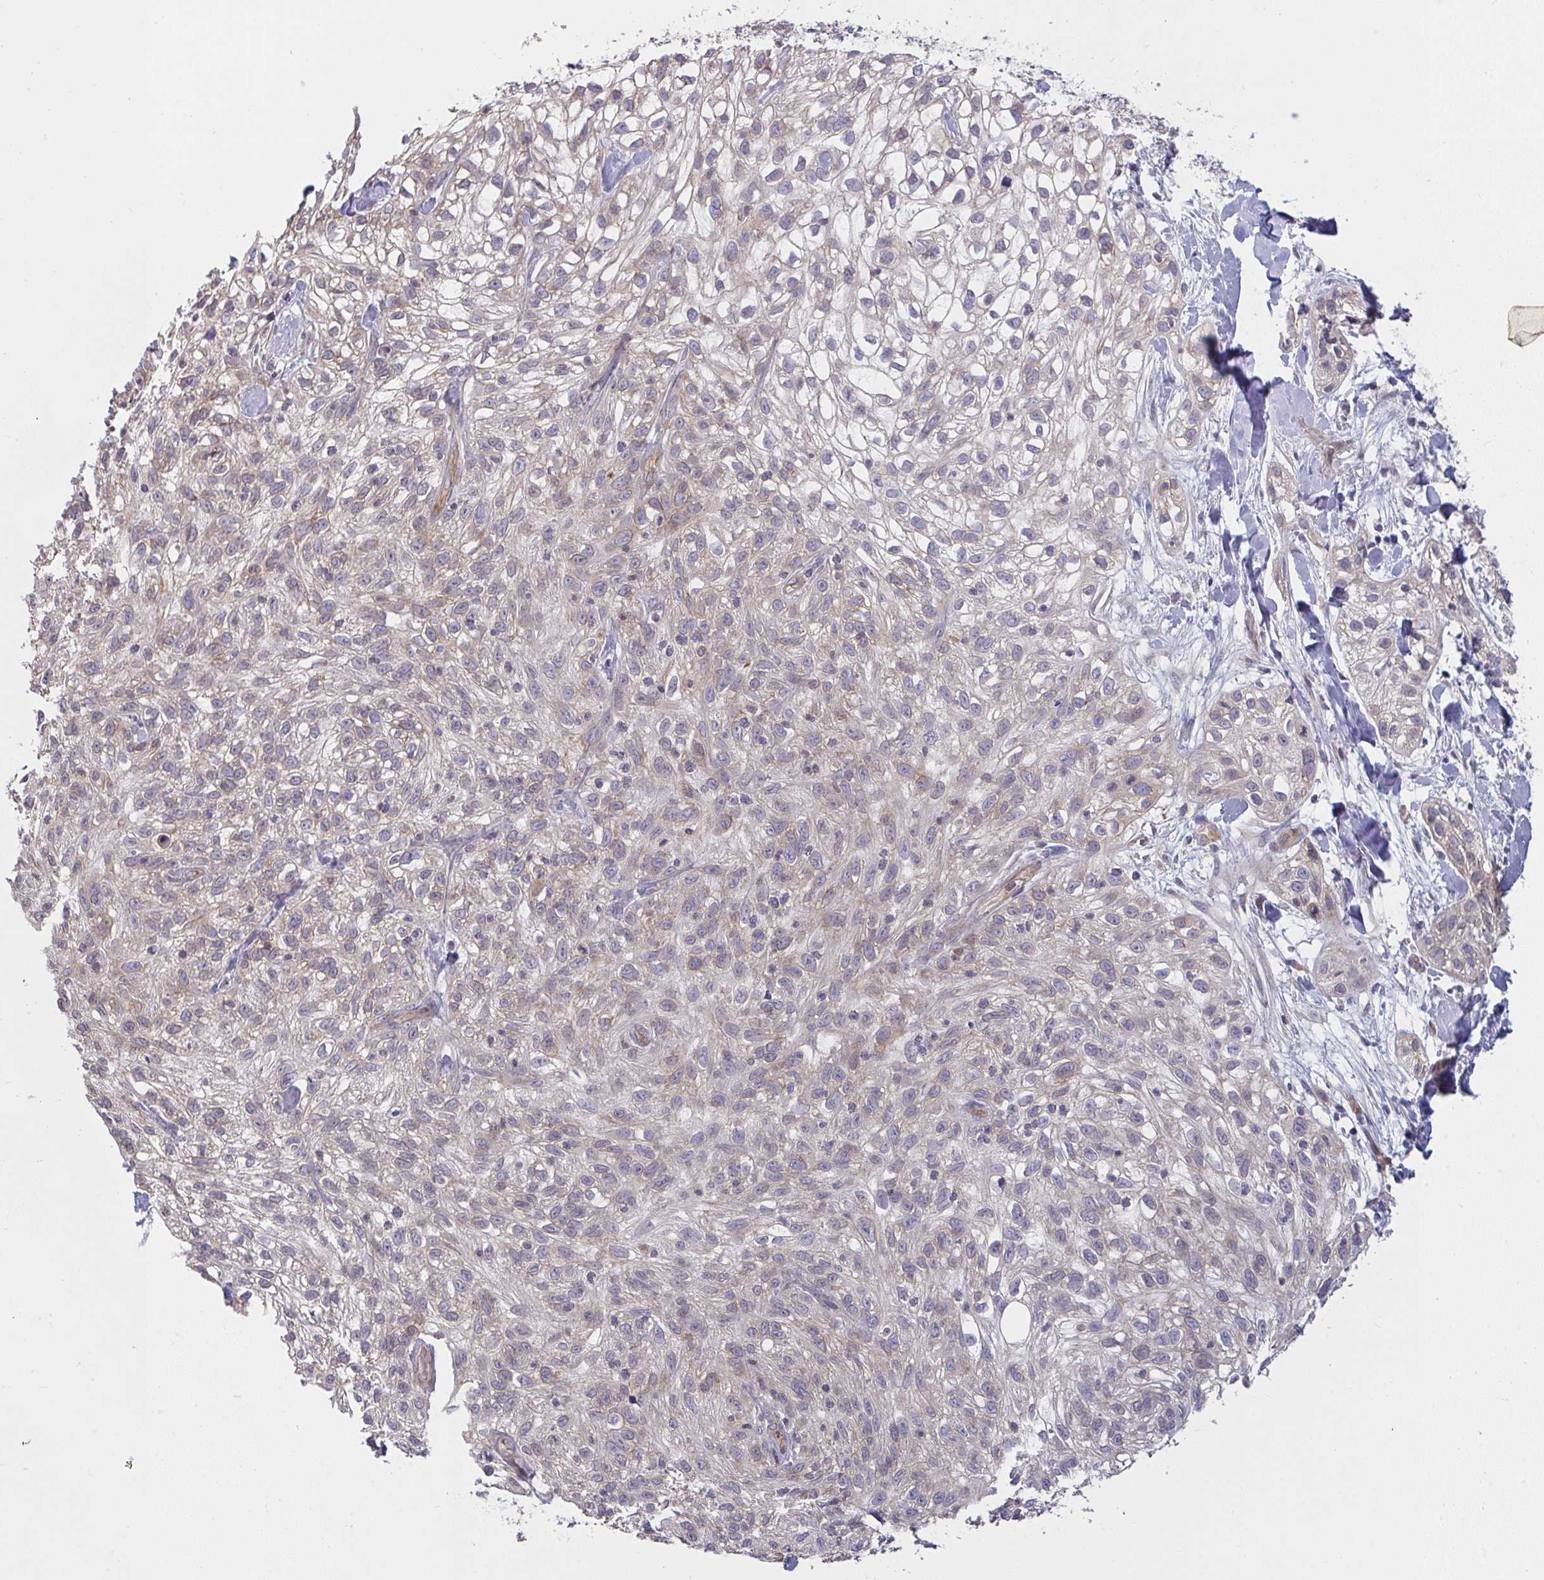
{"staining": {"intensity": "weak", "quantity": "<25%", "location": "cytoplasmic/membranous"}, "tissue": "skin cancer", "cell_type": "Tumor cells", "image_type": "cancer", "snomed": [{"axis": "morphology", "description": "Squamous cell carcinoma, NOS"}, {"axis": "topography", "description": "Skin"}], "caption": "The photomicrograph displays no significant staining in tumor cells of skin cancer (squamous cell carcinoma).", "gene": "CASP9", "patient": {"sex": "male", "age": 82}}